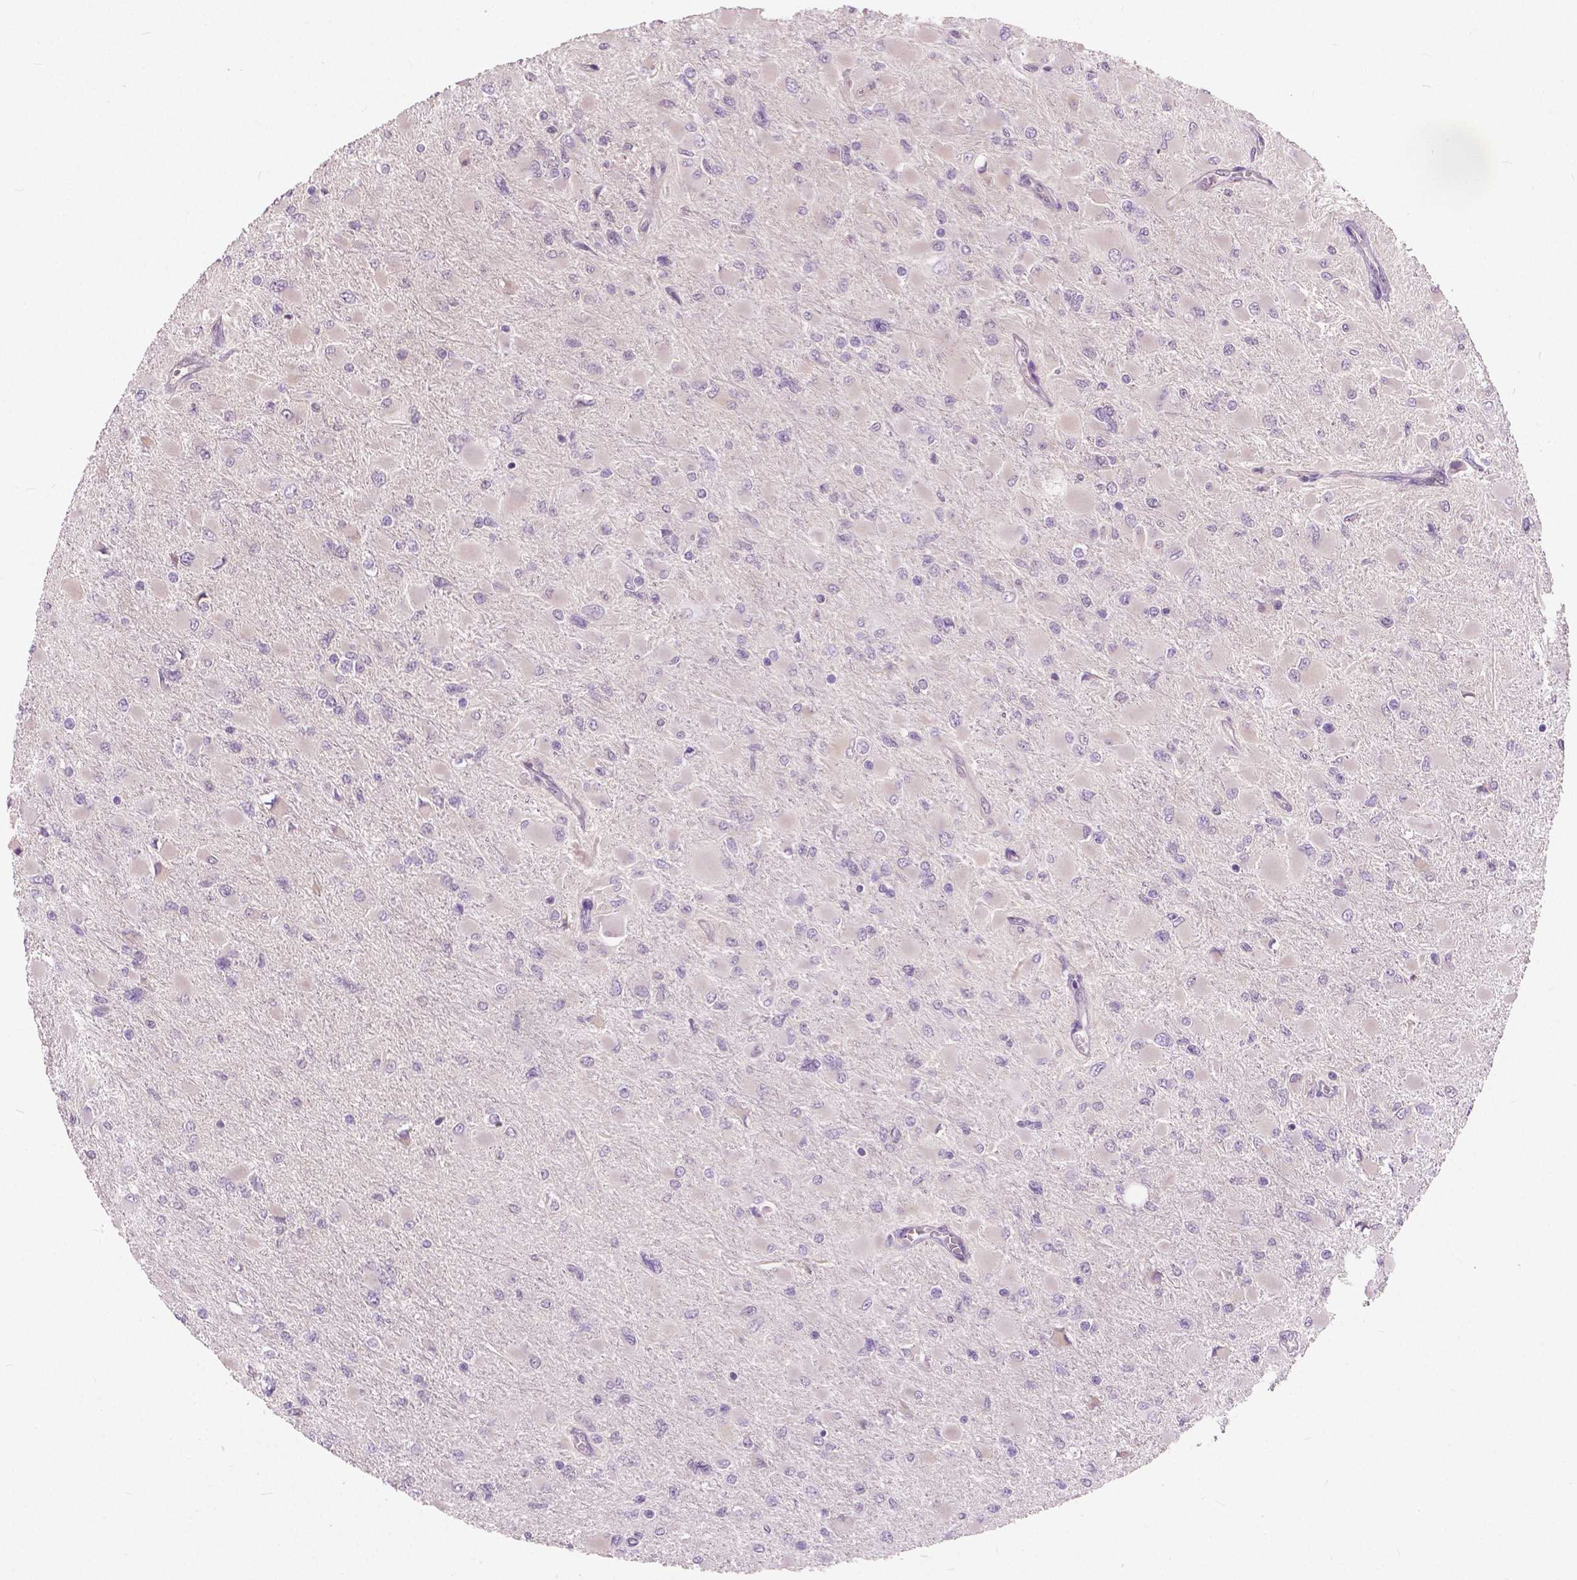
{"staining": {"intensity": "negative", "quantity": "none", "location": "none"}, "tissue": "glioma", "cell_type": "Tumor cells", "image_type": "cancer", "snomed": [{"axis": "morphology", "description": "Glioma, malignant, High grade"}, {"axis": "topography", "description": "Cerebral cortex"}], "caption": "Tumor cells show no significant expression in malignant high-grade glioma.", "gene": "TKFC", "patient": {"sex": "female", "age": 36}}